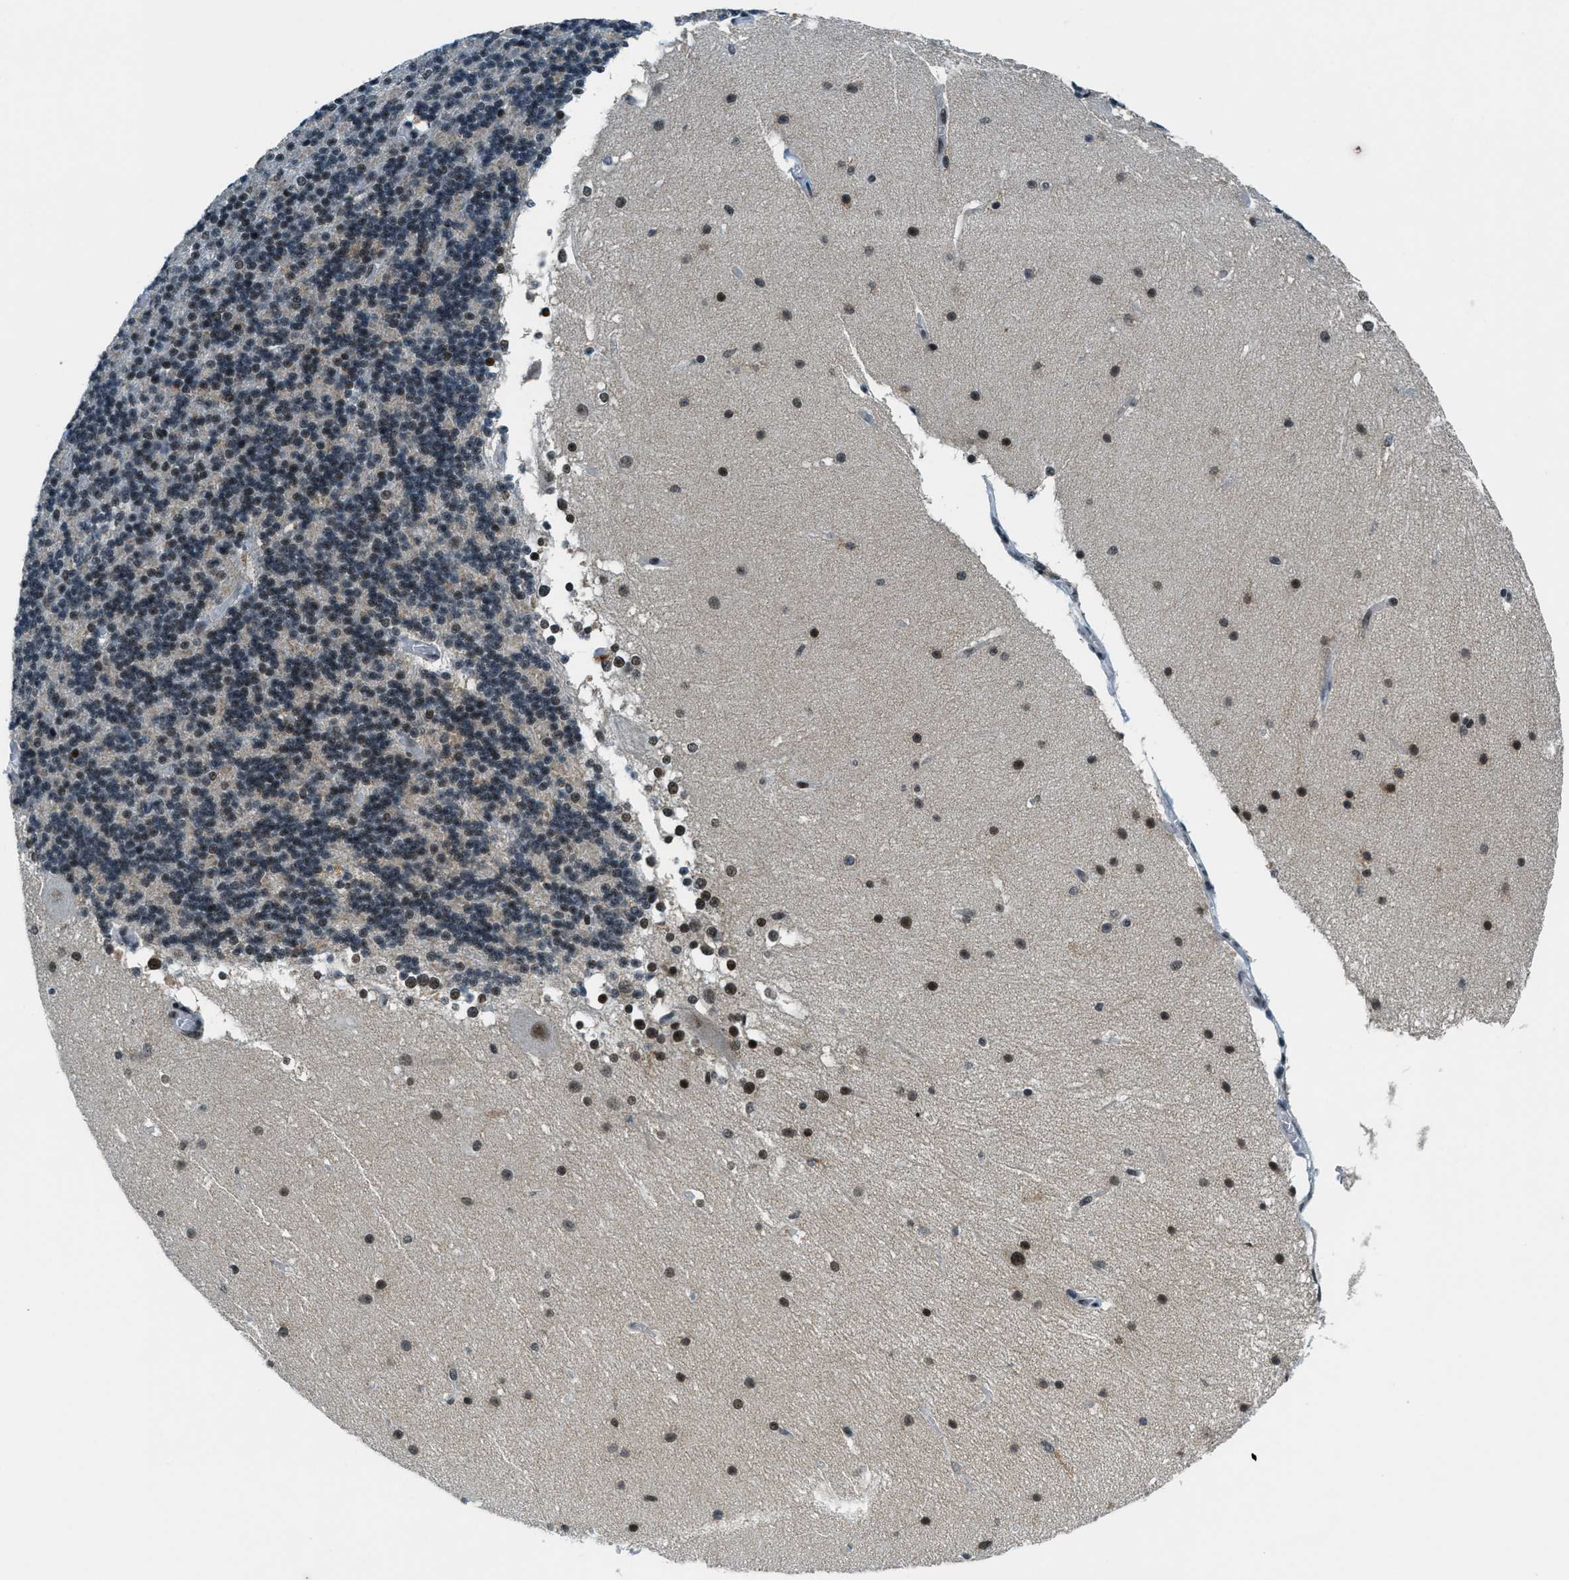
{"staining": {"intensity": "moderate", "quantity": "25%-75%", "location": "nuclear"}, "tissue": "cerebellum", "cell_type": "Cells in granular layer", "image_type": "normal", "snomed": [{"axis": "morphology", "description": "Normal tissue, NOS"}, {"axis": "topography", "description": "Cerebellum"}], "caption": "Protein staining of normal cerebellum exhibits moderate nuclear positivity in approximately 25%-75% of cells in granular layer. The protein of interest is shown in brown color, while the nuclei are stained blue.", "gene": "KLF6", "patient": {"sex": "female", "age": 19}}